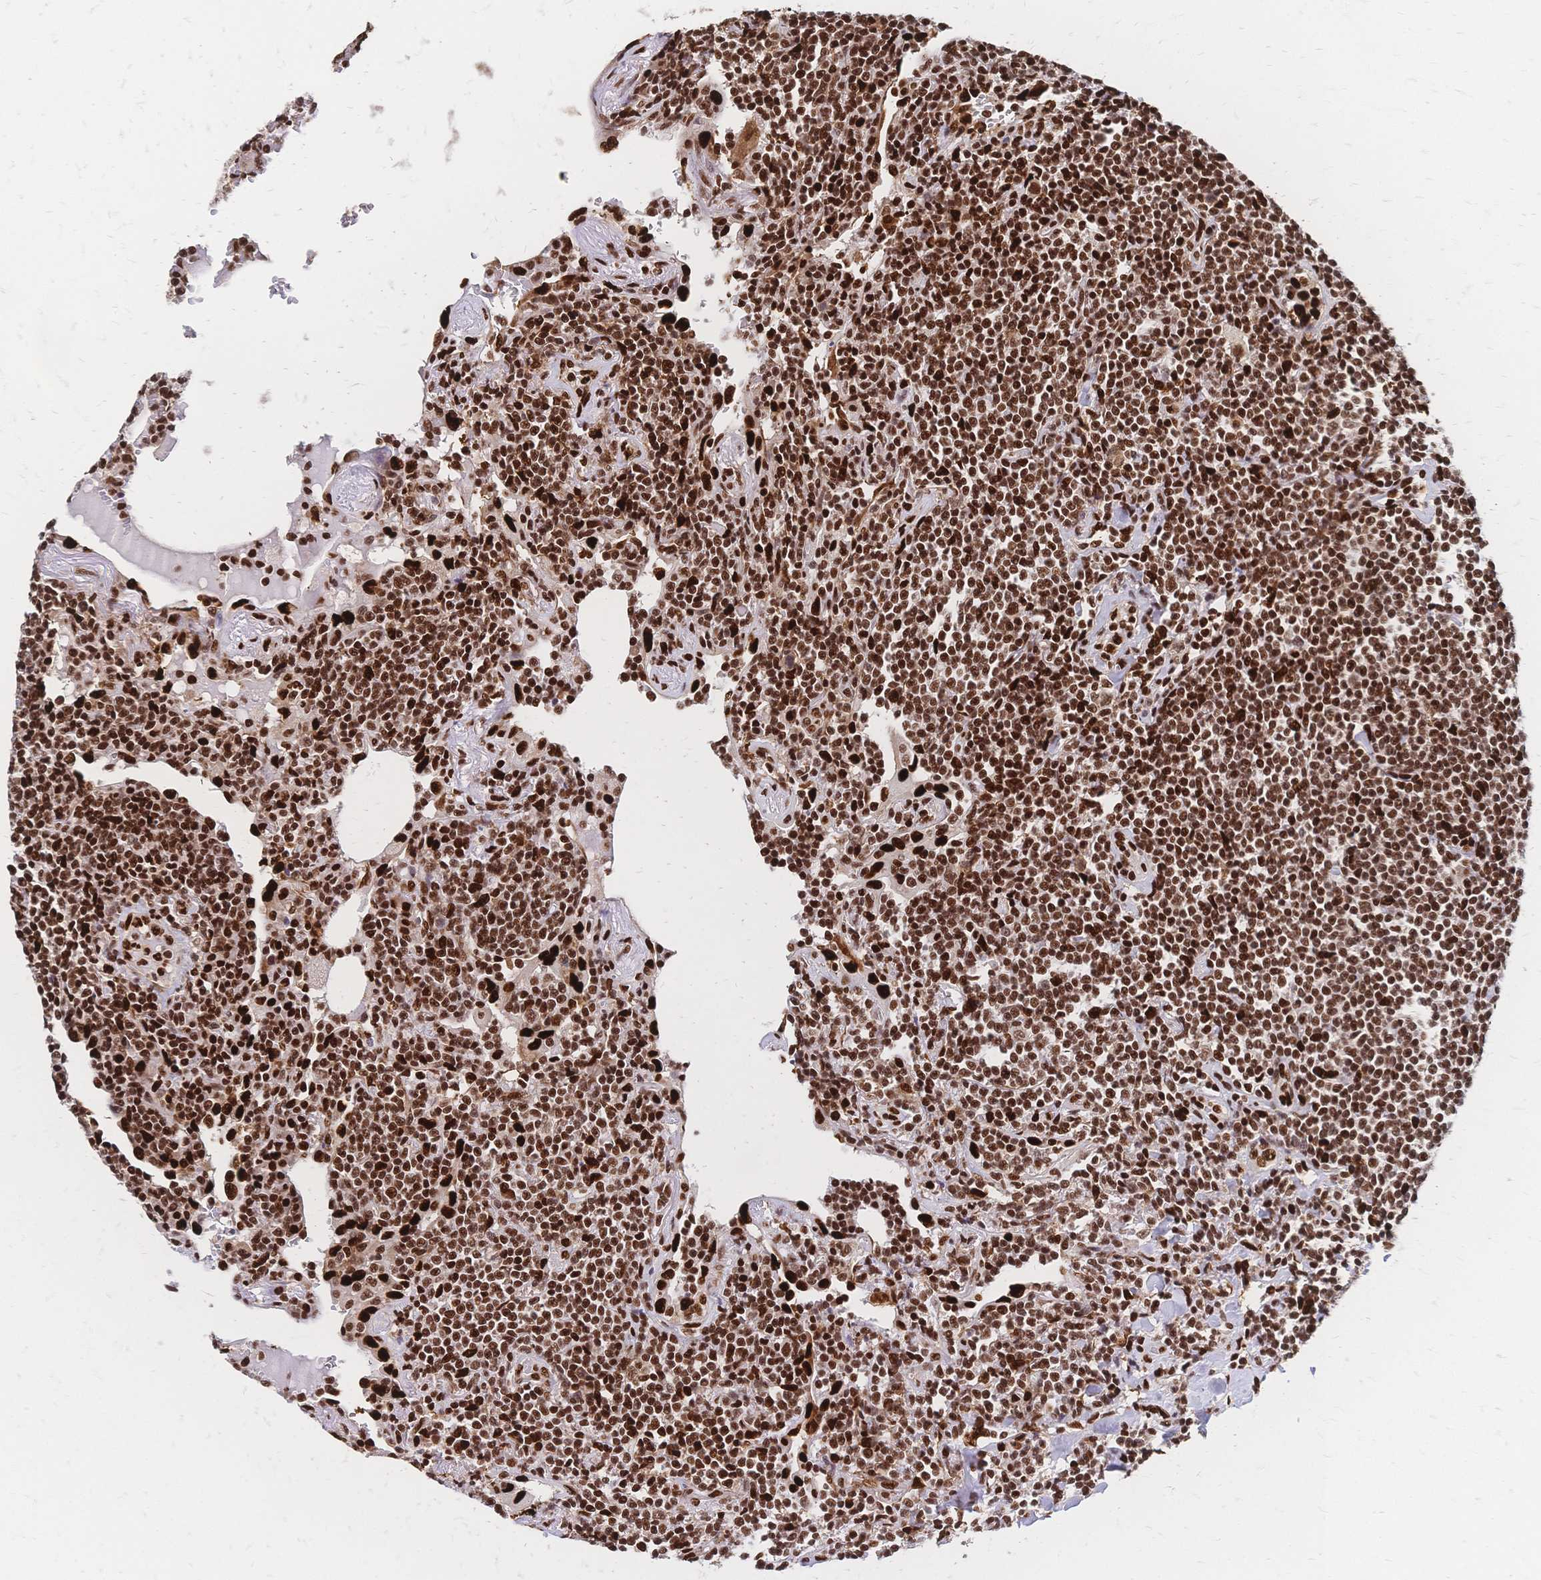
{"staining": {"intensity": "strong", "quantity": ">75%", "location": "nuclear"}, "tissue": "lymphoma", "cell_type": "Tumor cells", "image_type": "cancer", "snomed": [{"axis": "morphology", "description": "Malignant lymphoma, non-Hodgkin's type, Low grade"}, {"axis": "topography", "description": "Lung"}], "caption": "Protein staining of lymphoma tissue shows strong nuclear positivity in approximately >75% of tumor cells. Using DAB (3,3'-diaminobenzidine) (brown) and hematoxylin (blue) stains, captured at high magnification using brightfield microscopy.", "gene": "HDGF", "patient": {"sex": "female", "age": 71}}